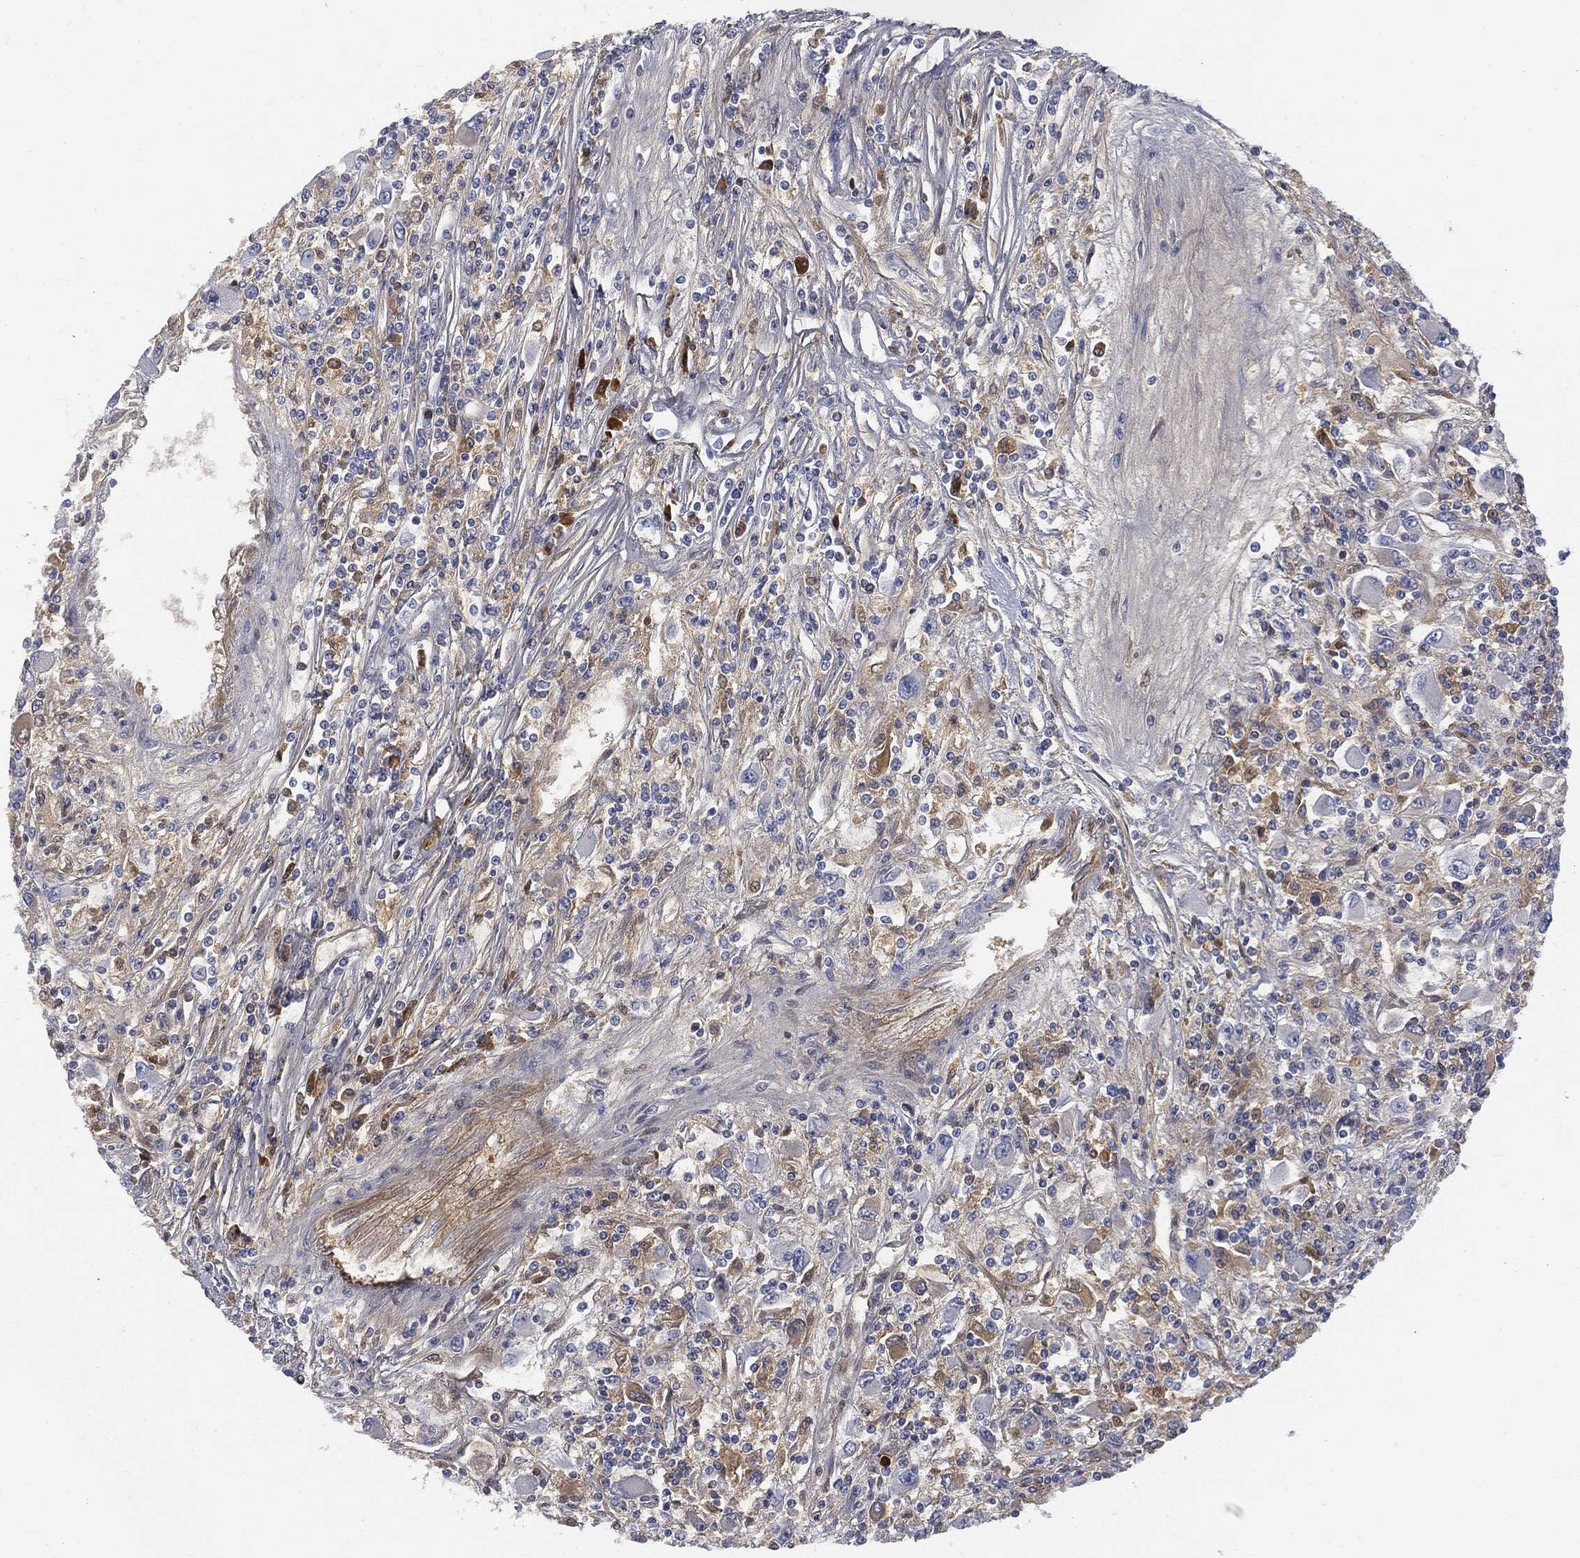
{"staining": {"intensity": "negative", "quantity": "none", "location": "none"}, "tissue": "renal cancer", "cell_type": "Tumor cells", "image_type": "cancer", "snomed": [{"axis": "morphology", "description": "Adenocarcinoma, NOS"}, {"axis": "topography", "description": "Kidney"}], "caption": "An immunohistochemistry photomicrograph of renal cancer is shown. There is no staining in tumor cells of renal cancer.", "gene": "BTK", "patient": {"sex": "female", "age": 67}}